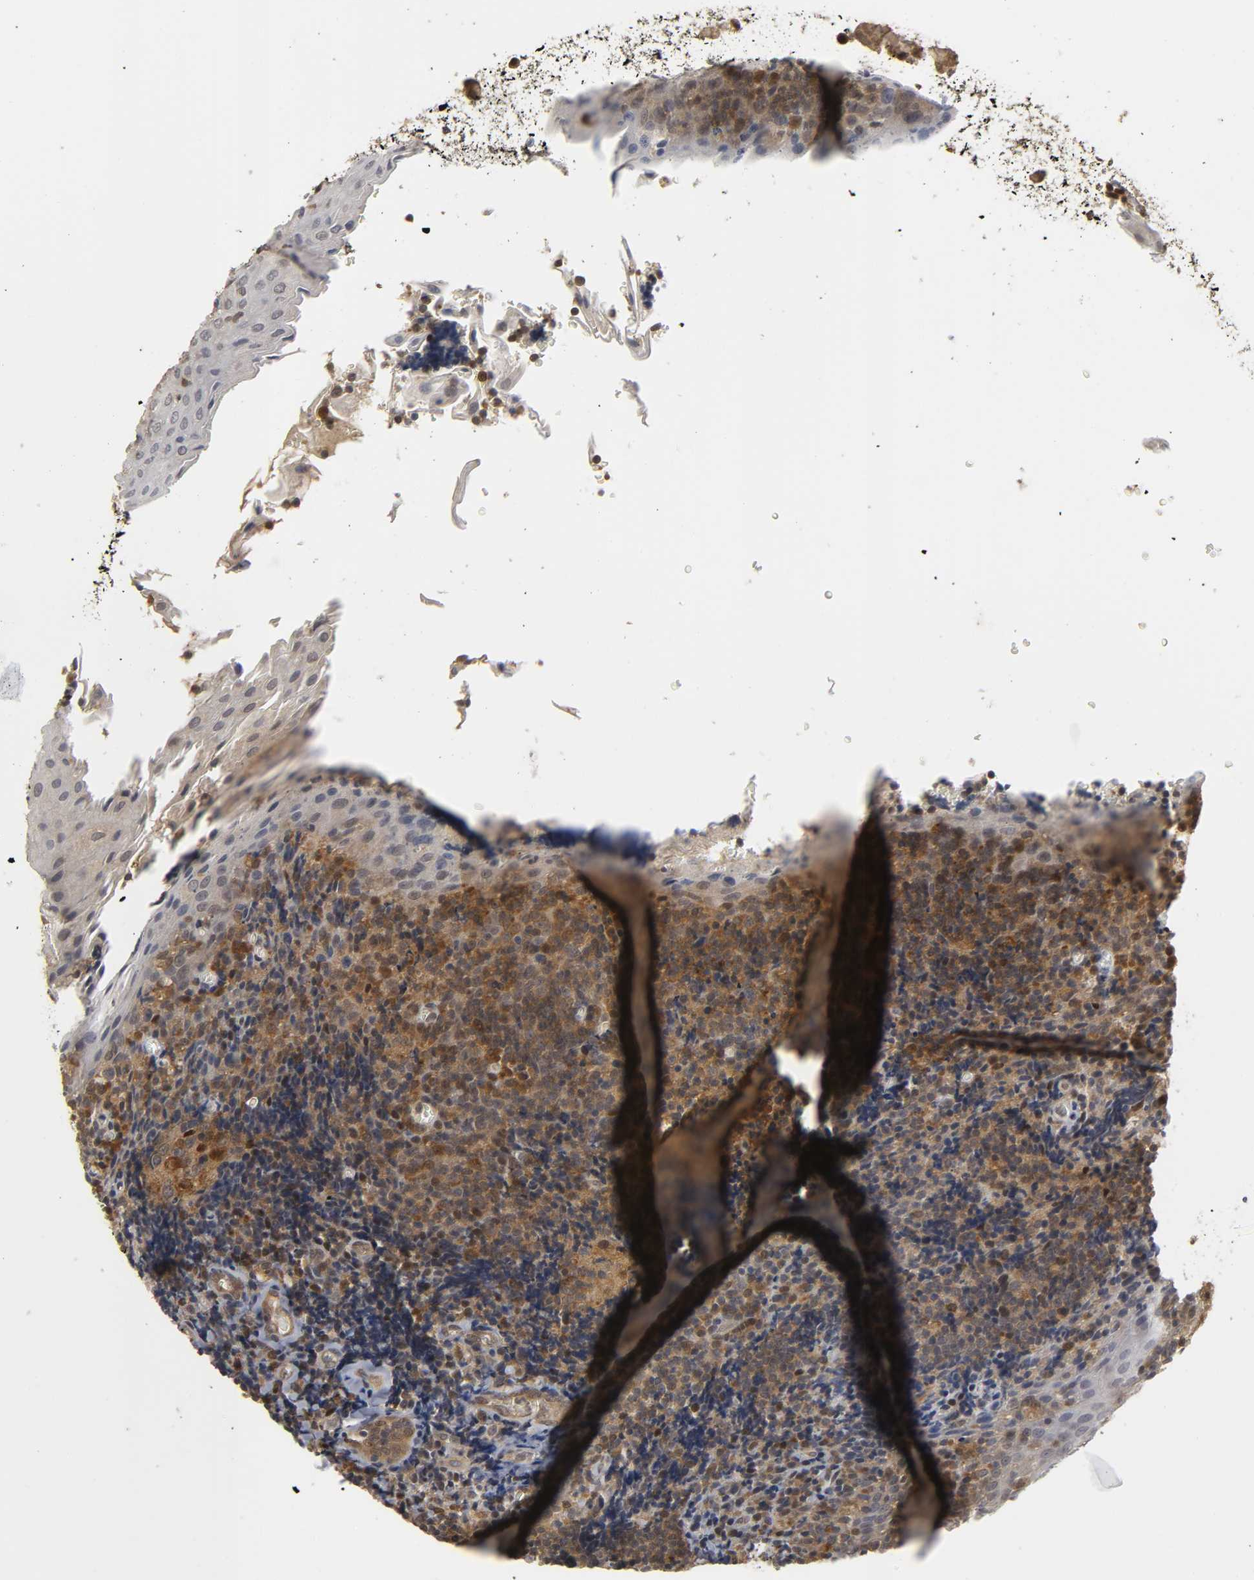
{"staining": {"intensity": "moderate", "quantity": "25%-75%", "location": "cytoplasmic/membranous,nuclear"}, "tissue": "oral mucosa", "cell_type": "Squamous epithelial cells", "image_type": "normal", "snomed": [{"axis": "morphology", "description": "Normal tissue, NOS"}, {"axis": "topography", "description": "Oral tissue"}], "caption": "Oral mucosa stained with immunohistochemistry (IHC) demonstrates moderate cytoplasmic/membranous,nuclear positivity in approximately 25%-75% of squamous epithelial cells. (DAB (3,3'-diaminobenzidine) = brown stain, brightfield microscopy at high magnification).", "gene": "PARK7", "patient": {"sex": "male", "age": 20}}